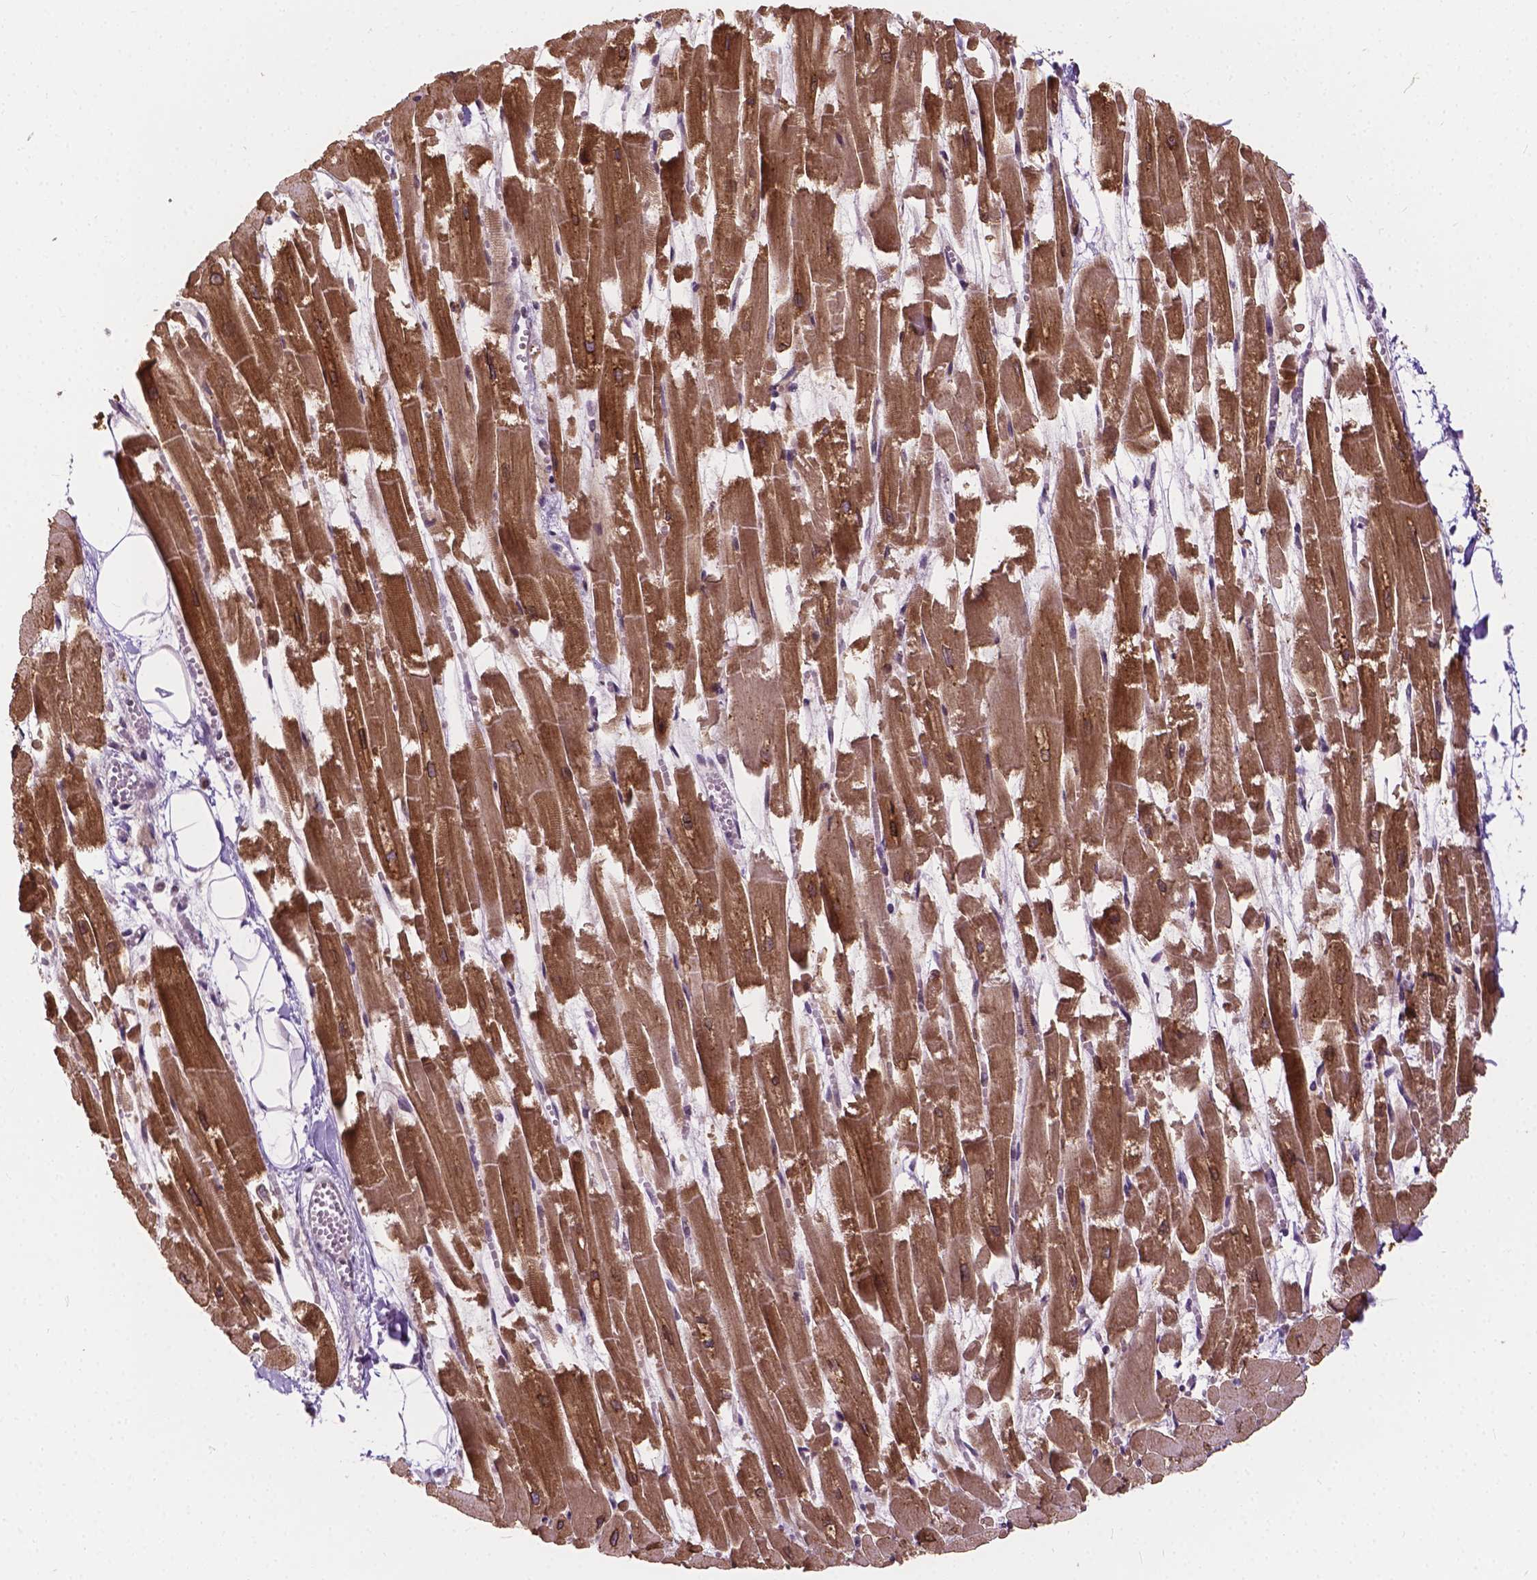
{"staining": {"intensity": "strong", "quantity": ">75%", "location": "cytoplasmic/membranous"}, "tissue": "heart muscle", "cell_type": "Cardiomyocytes", "image_type": "normal", "snomed": [{"axis": "morphology", "description": "Normal tissue, NOS"}, {"axis": "topography", "description": "Heart"}], "caption": "Immunohistochemistry (IHC) histopathology image of benign heart muscle stained for a protein (brown), which reveals high levels of strong cytoplasmic/membranous staining in about >75% of cardiomyocytes.", "gene": "INPP5E", "patient": {"sex": "female", "age": 52}}